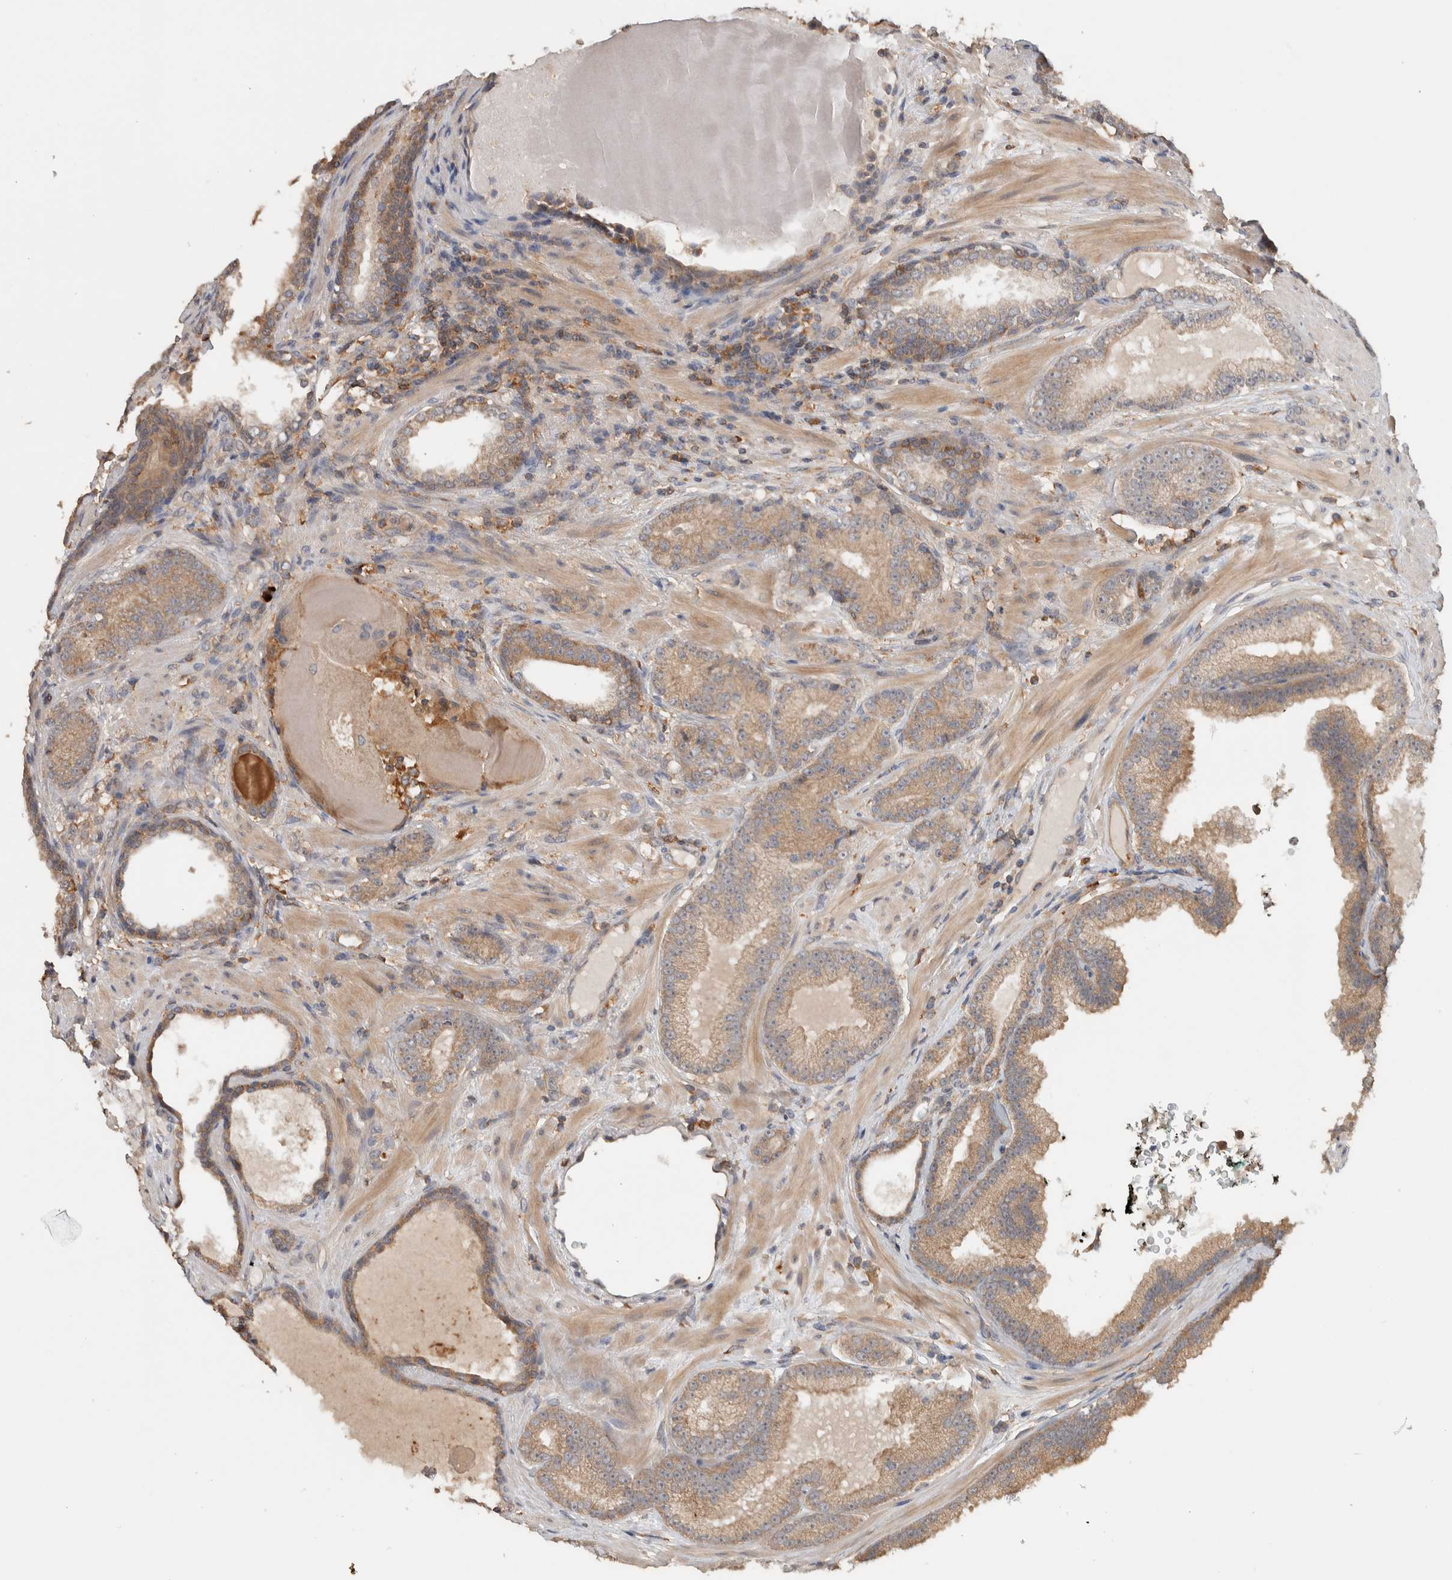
{"staining": {"intensity": "moderate", "quantity": ">75%", "location": "cytoplasmic/membranous"}, "tissue": "prostate cancer", "cell_type": "Tumor cells", "image_type": "cancer", "snomed": [{"axis": "morphology", "description": "Adenocarcinoma, High grade"}, {"axis": "topography", "description": "Prostate"}], "caption": "DAB immunohistochemical staining of prostate adenocarcinoma (high-grade) displays moderate cytoplasmic/membranous protein expression in about >75% of tumor cells.", "gene": "DEPTOR", "patient": {"sex": "male", "age": 61}}